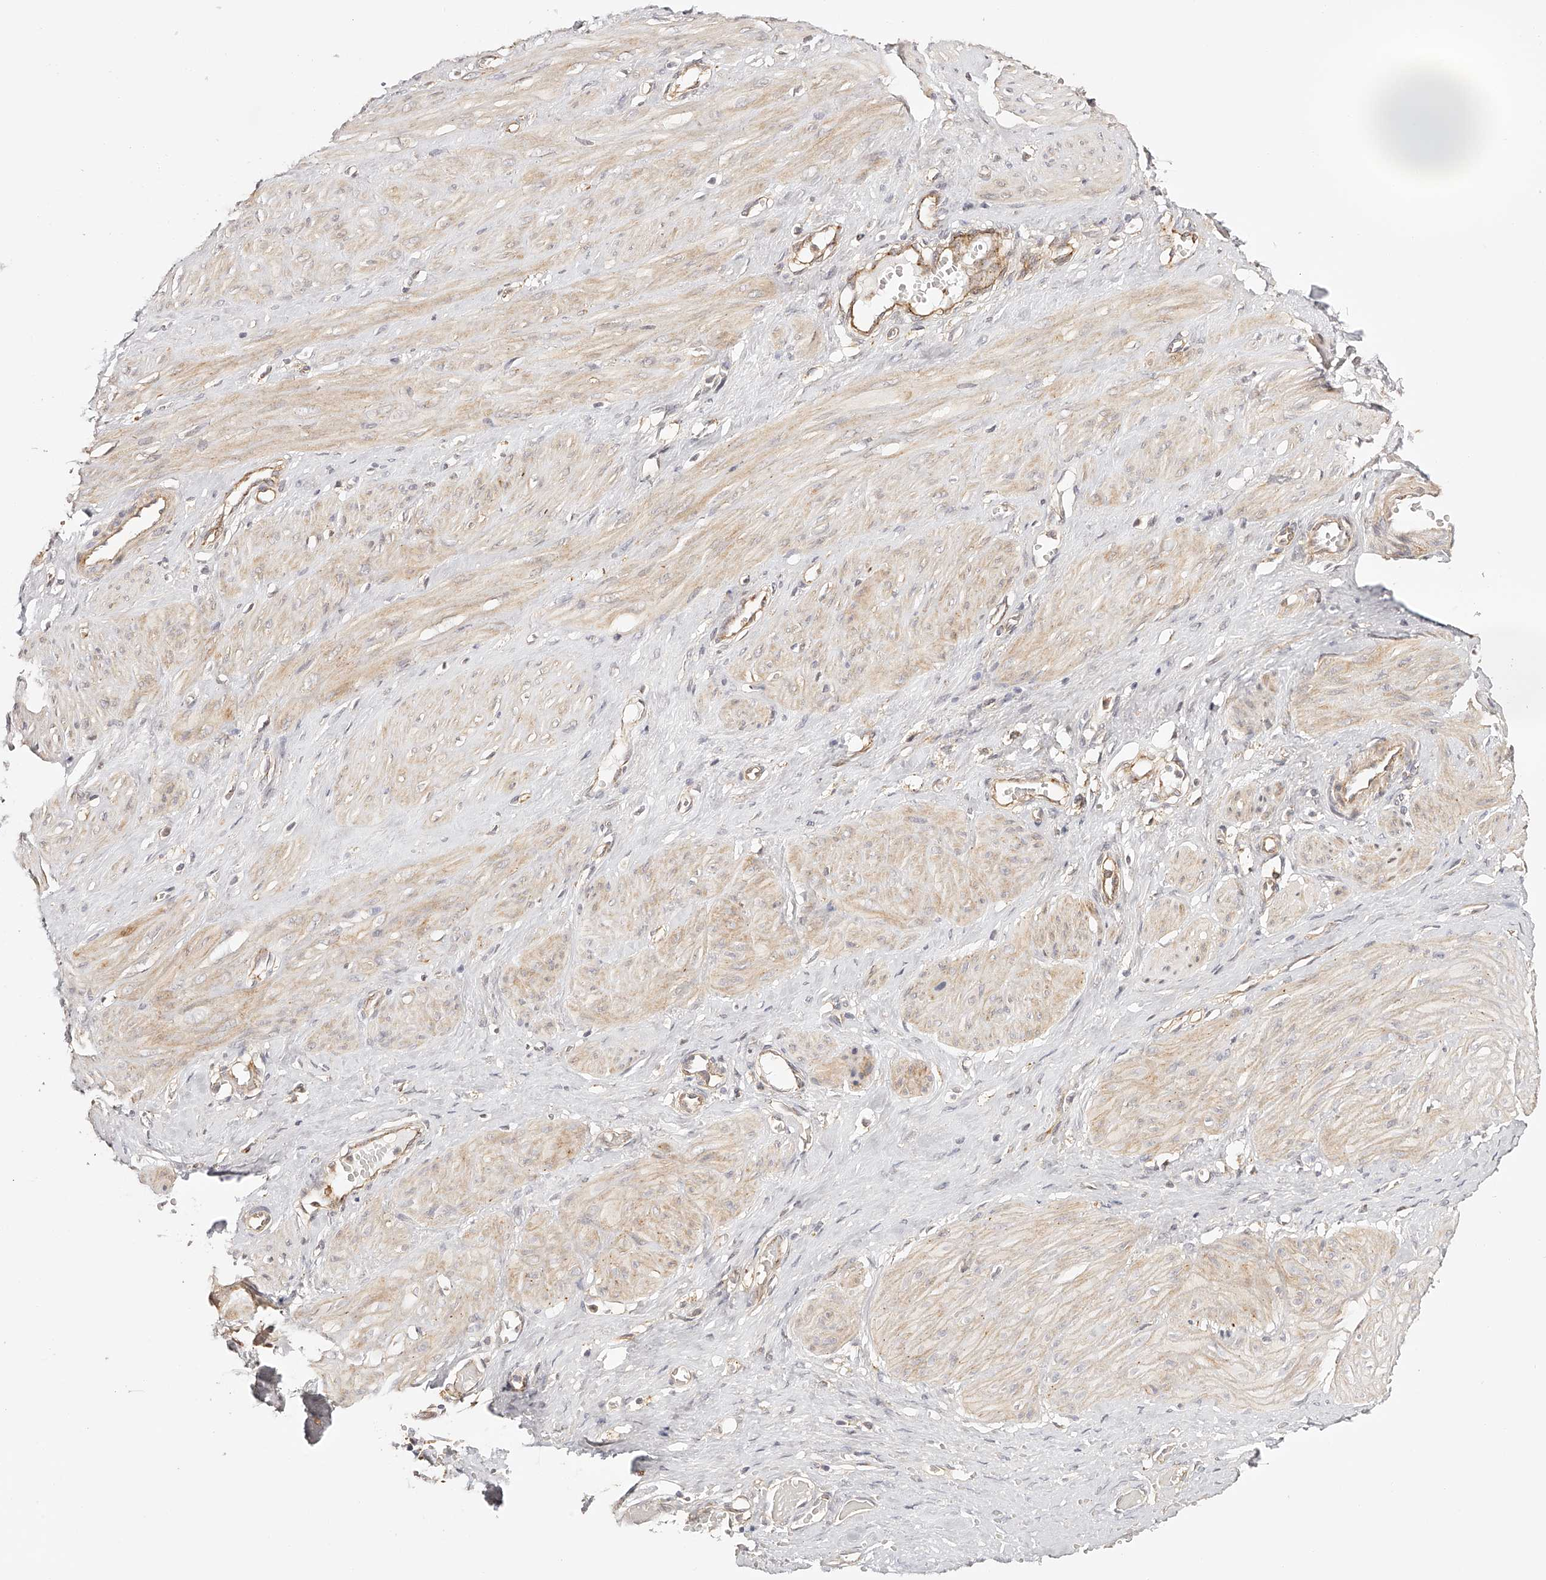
{"staining": {"intensity": "moderate", "quantity": "25%-75%", "location": "cytoplasmic/membranous"}, "tissue": "smooth muscle", "cell_type": "Smooth muscle cells", "image_type": "normal", "snomed": [{"axis": "morphology", "description": "Normal tissue, NOS"}, {"axis": "topography", "description": "Endometrium"}], "caption": "Immunohistochemical staining of normal human smooth muscle reveals 25%-75% levels of moderate cytoplasmic/membranous protein staining in about 25%-75% of smooth muscle cells. (brown staining indicates protein expression, while blue staining denotes nuclei).", "gene": "SYNC", "patient": {"sex": "female", "age": 33}}